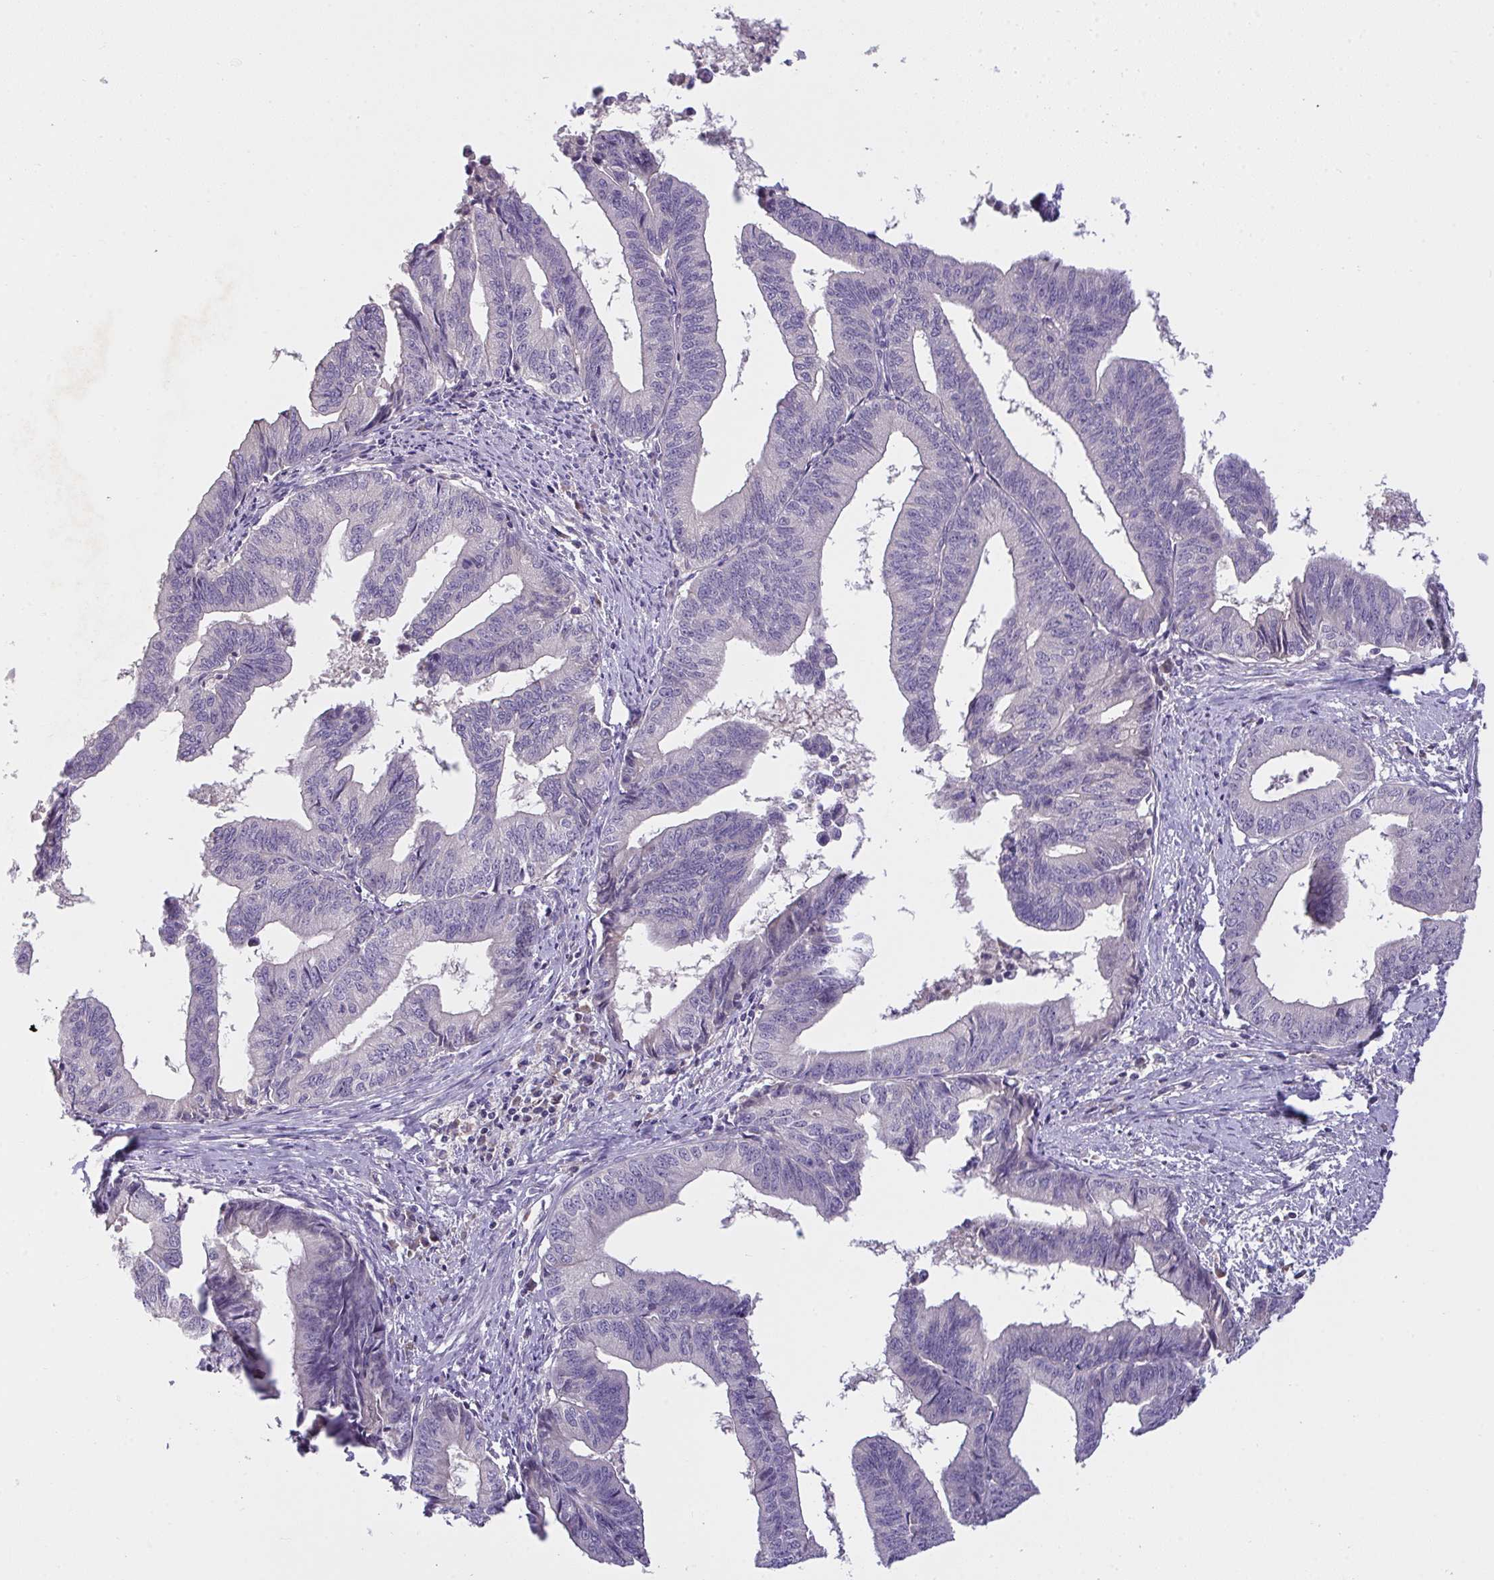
{"staining": {"intensity": "negative", "quantity": "none", "location": "none"}, "tissue": "endometrial cancer", "cell_type": "Tumor cells", "image_type": "cancer", "snomed": [{"axis": "morphology", "description": "Adenocarcinoma, NOS"}, {"axis": "topography", "description": "Endometrium"}], "caption": "Tumor cells show no significant expression in adenocarcinoma (endometrial).", "gene": "ZNF581", "patient": {"sex": "female", "age": 65}}